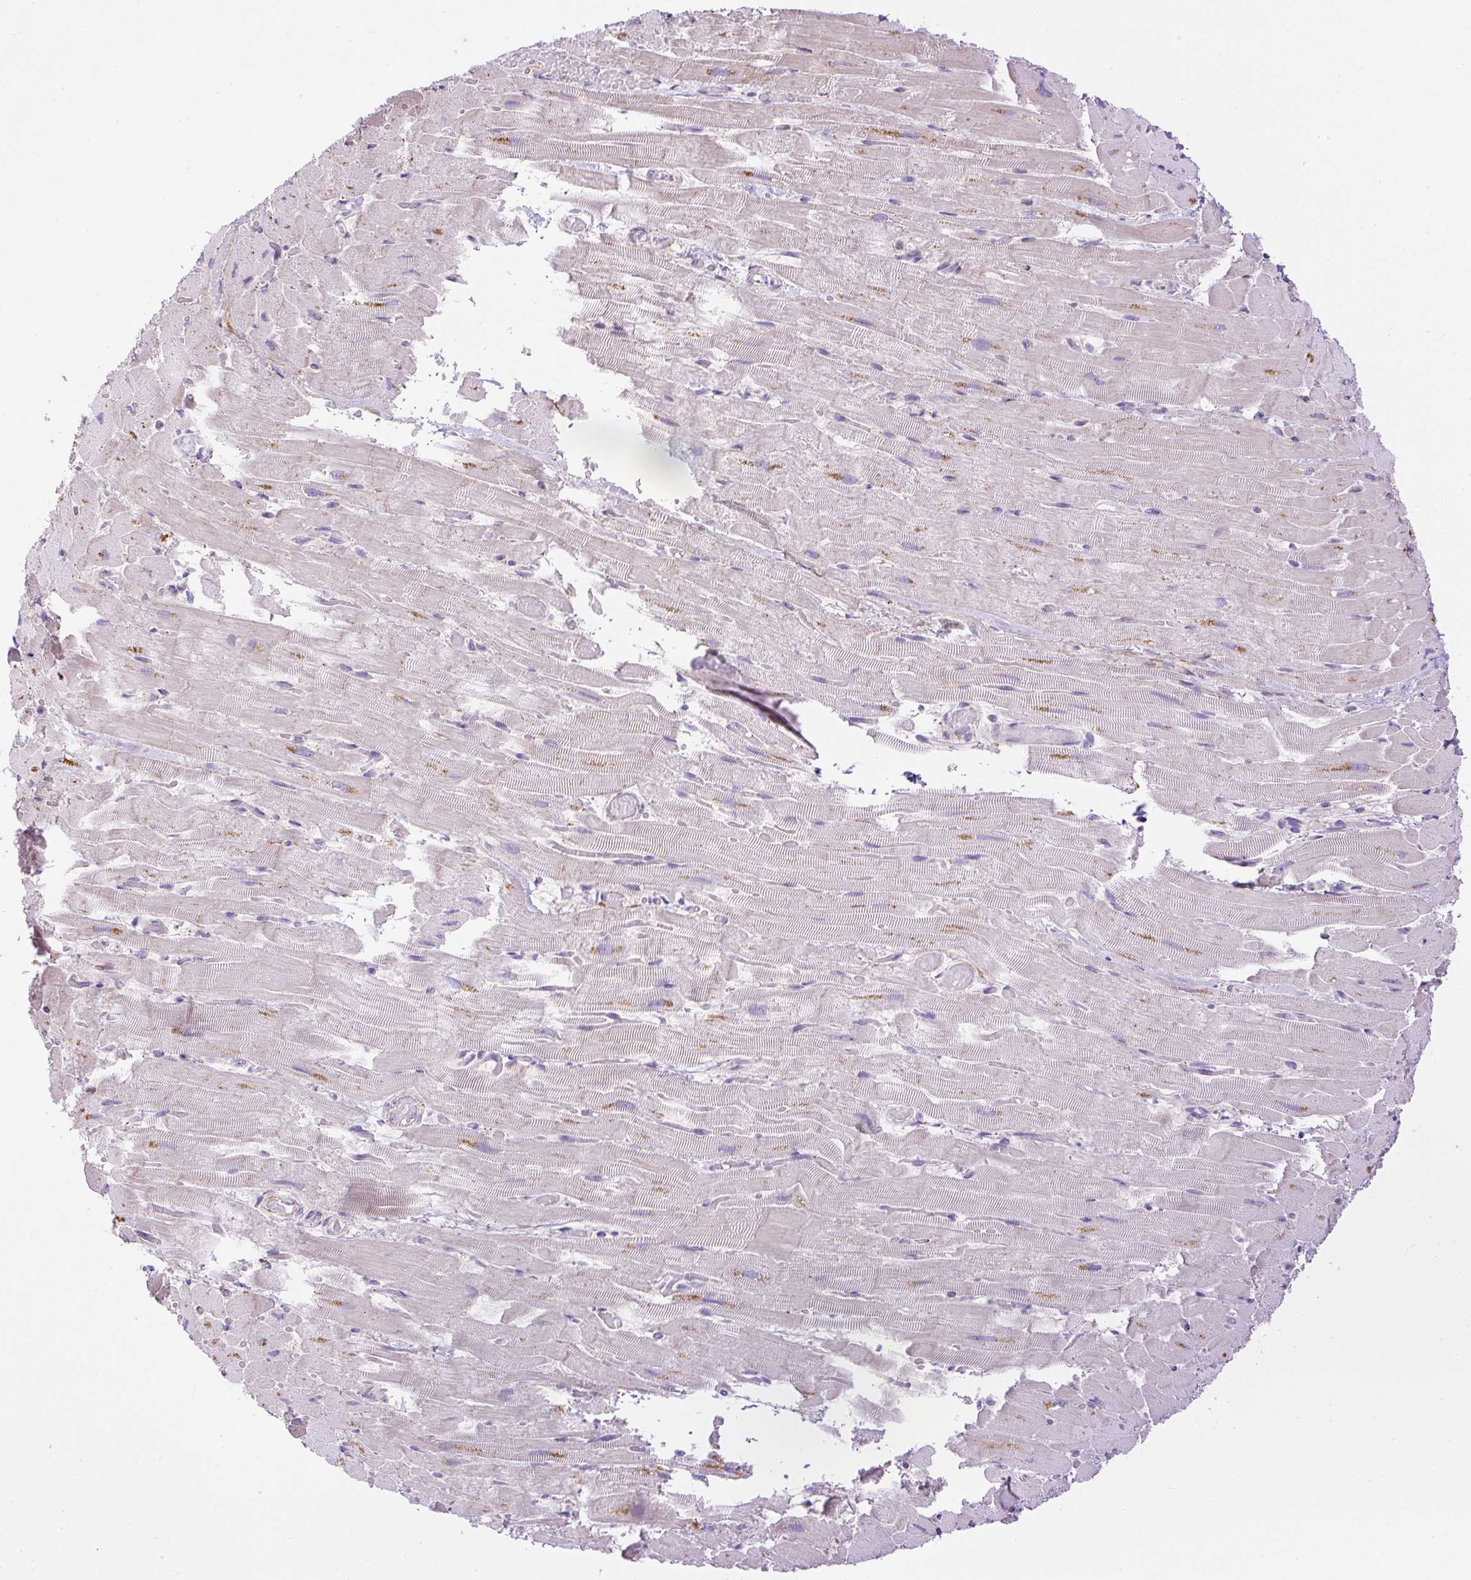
{"staining": {"intensity": "moderate", "quantity": "<25%", "location": "cytoplasmic/membranous"}, "tissue": "heart muscle", "cell_type": "Cardiomyocytes", "image_type": "normal", "snomed": [{"axis": "morphology", "description": "Normal tissue, NOS"}, {"axis": "topography", "description": "Heart"}], "caption": "IHC staining of normal heart muscle, which shows low levels of moderate cytoplasmic/membranous staining in about <25% of cardiomyocytes indicating moderate cytoplasmic/membranous protein expression. The staining was performed using DAB (3,3'-diaminobenzidine) (brown) for protein detection and nuclei were counterstained in hematoxylin (blue).", "gene": "CFAP47", "patient": {"sex": "male", "age": 37}}